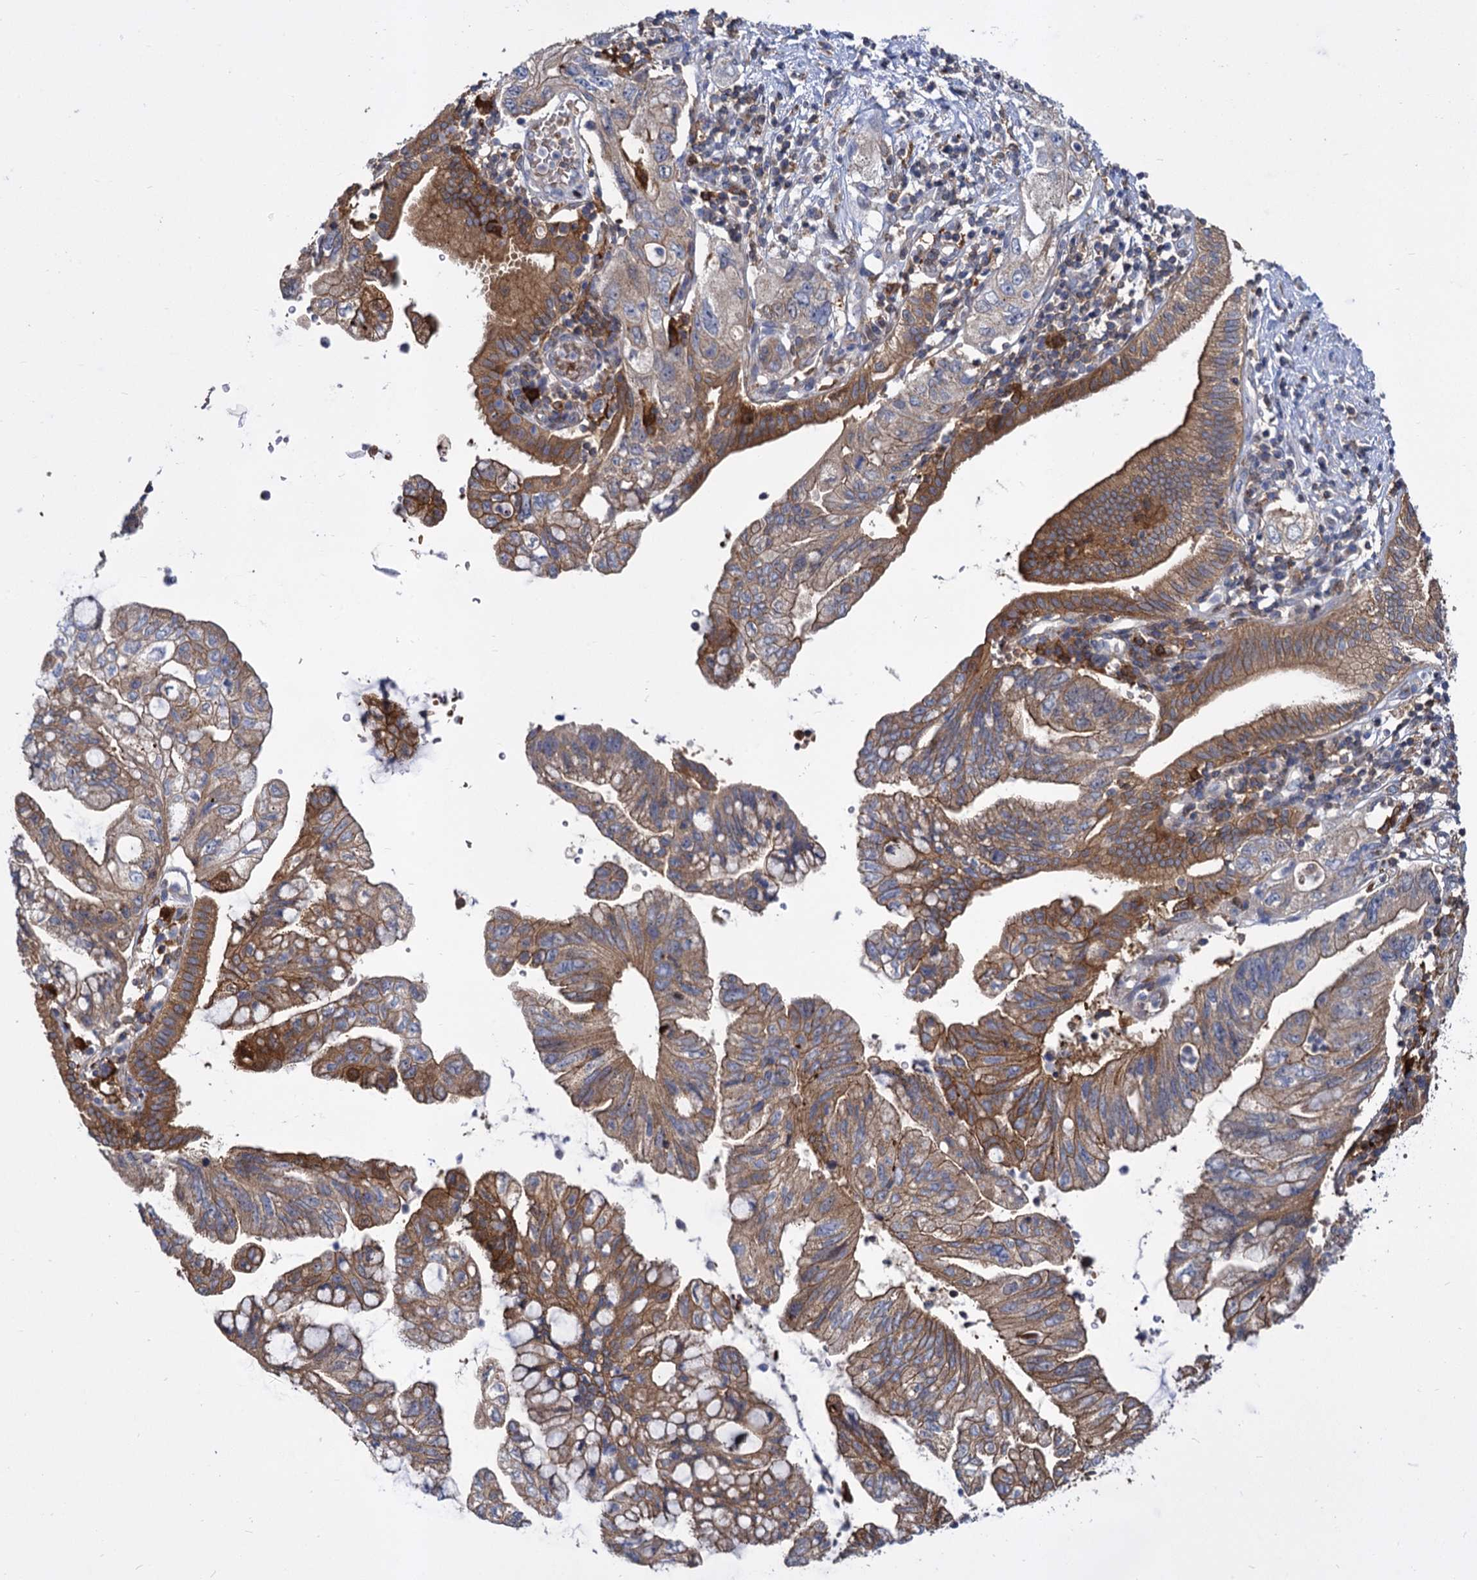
{"staining": {"intensity": "moderate", "quantity": ">75%", "location": "cytoplasmic/membranous"}, "tissue": "pancreatic cancer", "cell_type": "Tumor cells", "image_type": "cancer", "snomed": [{"axis": "morphology", "description": "Adenocarcinoma, NOS"}, {"axis": "topography", "description": "Pancreas"}], "caption": "Immunohistochemical staining of human pancreatic cancer (adenocarcinoma) demonstrates medium levels of moderate cytoplasmic/membranous expression in approximately >75% of tumor cells.", "gene": "GCLC", "patient": {"sex": "female", "age": 73}}